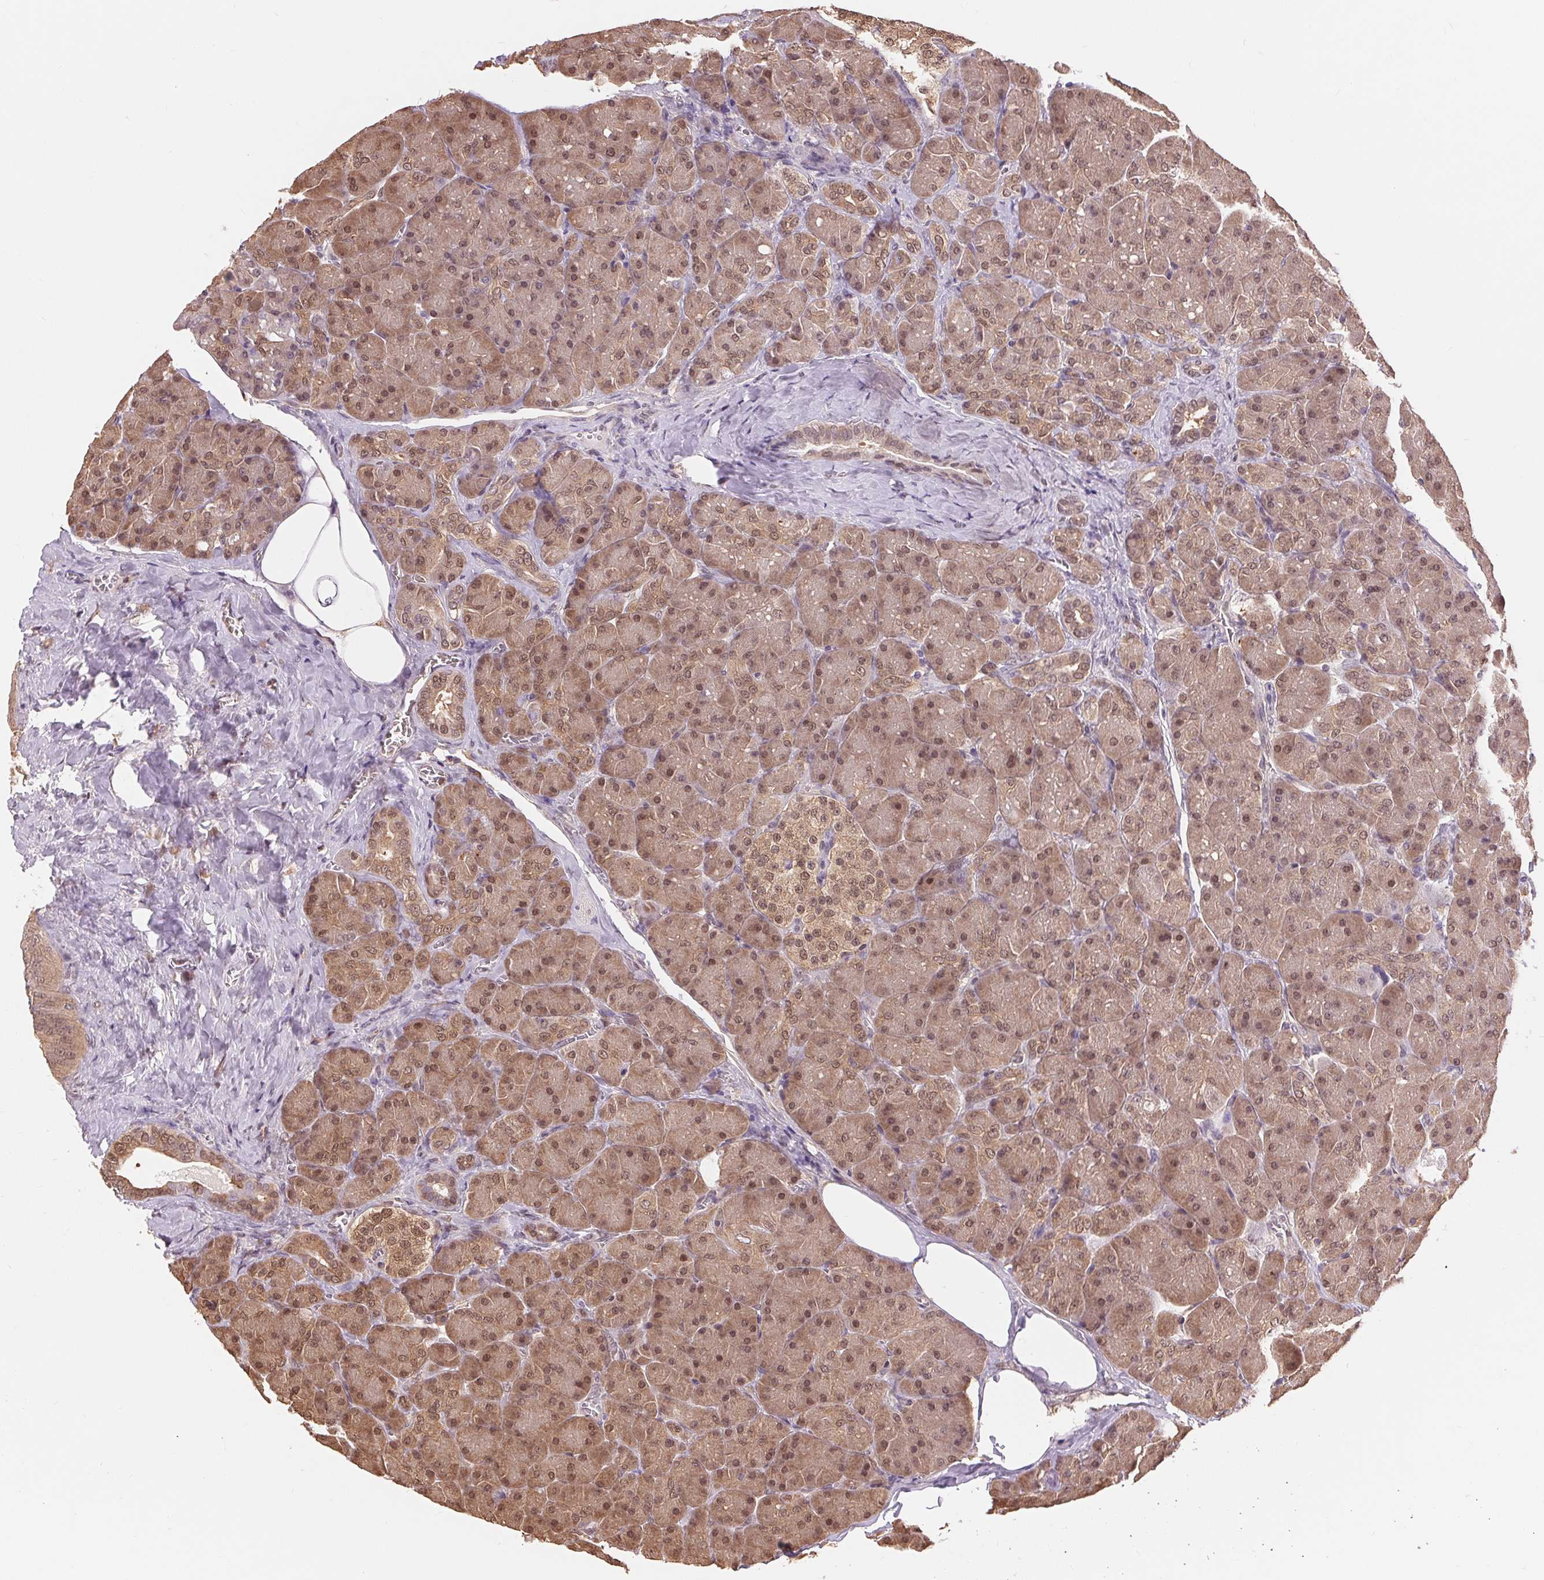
{"staining": {"intensity": "moderate", "quantity": ">75%", "location": "cytoplasmic/membranous,nuclear"}, "tissue": "pancreas", "cell_type": "Exocrine glandular cells", "image_type": "normal", "snomed": [{"axis": "morphology", "description": "Normal tissue, NOS"}, {"axis": "topography", "description": "Pancreas"}], "caption": "Immunohistochemistry staining of benign pancreas, which demonstrates medium levels of moderate cytoplasmic/membranous,nuclear positivity in approximately >75% of exocrine glandular cells indicating moderate cytoplasmic/membranous,nuclear protein positivity. The staining was performed using DAB (3,3'-diaminobenzidine) (brown) for protein detection and nuclei were counterstained in hematoxylin (blue).", "gene": "TMEM273", "patient": {"sex": "male", "age": 55}}